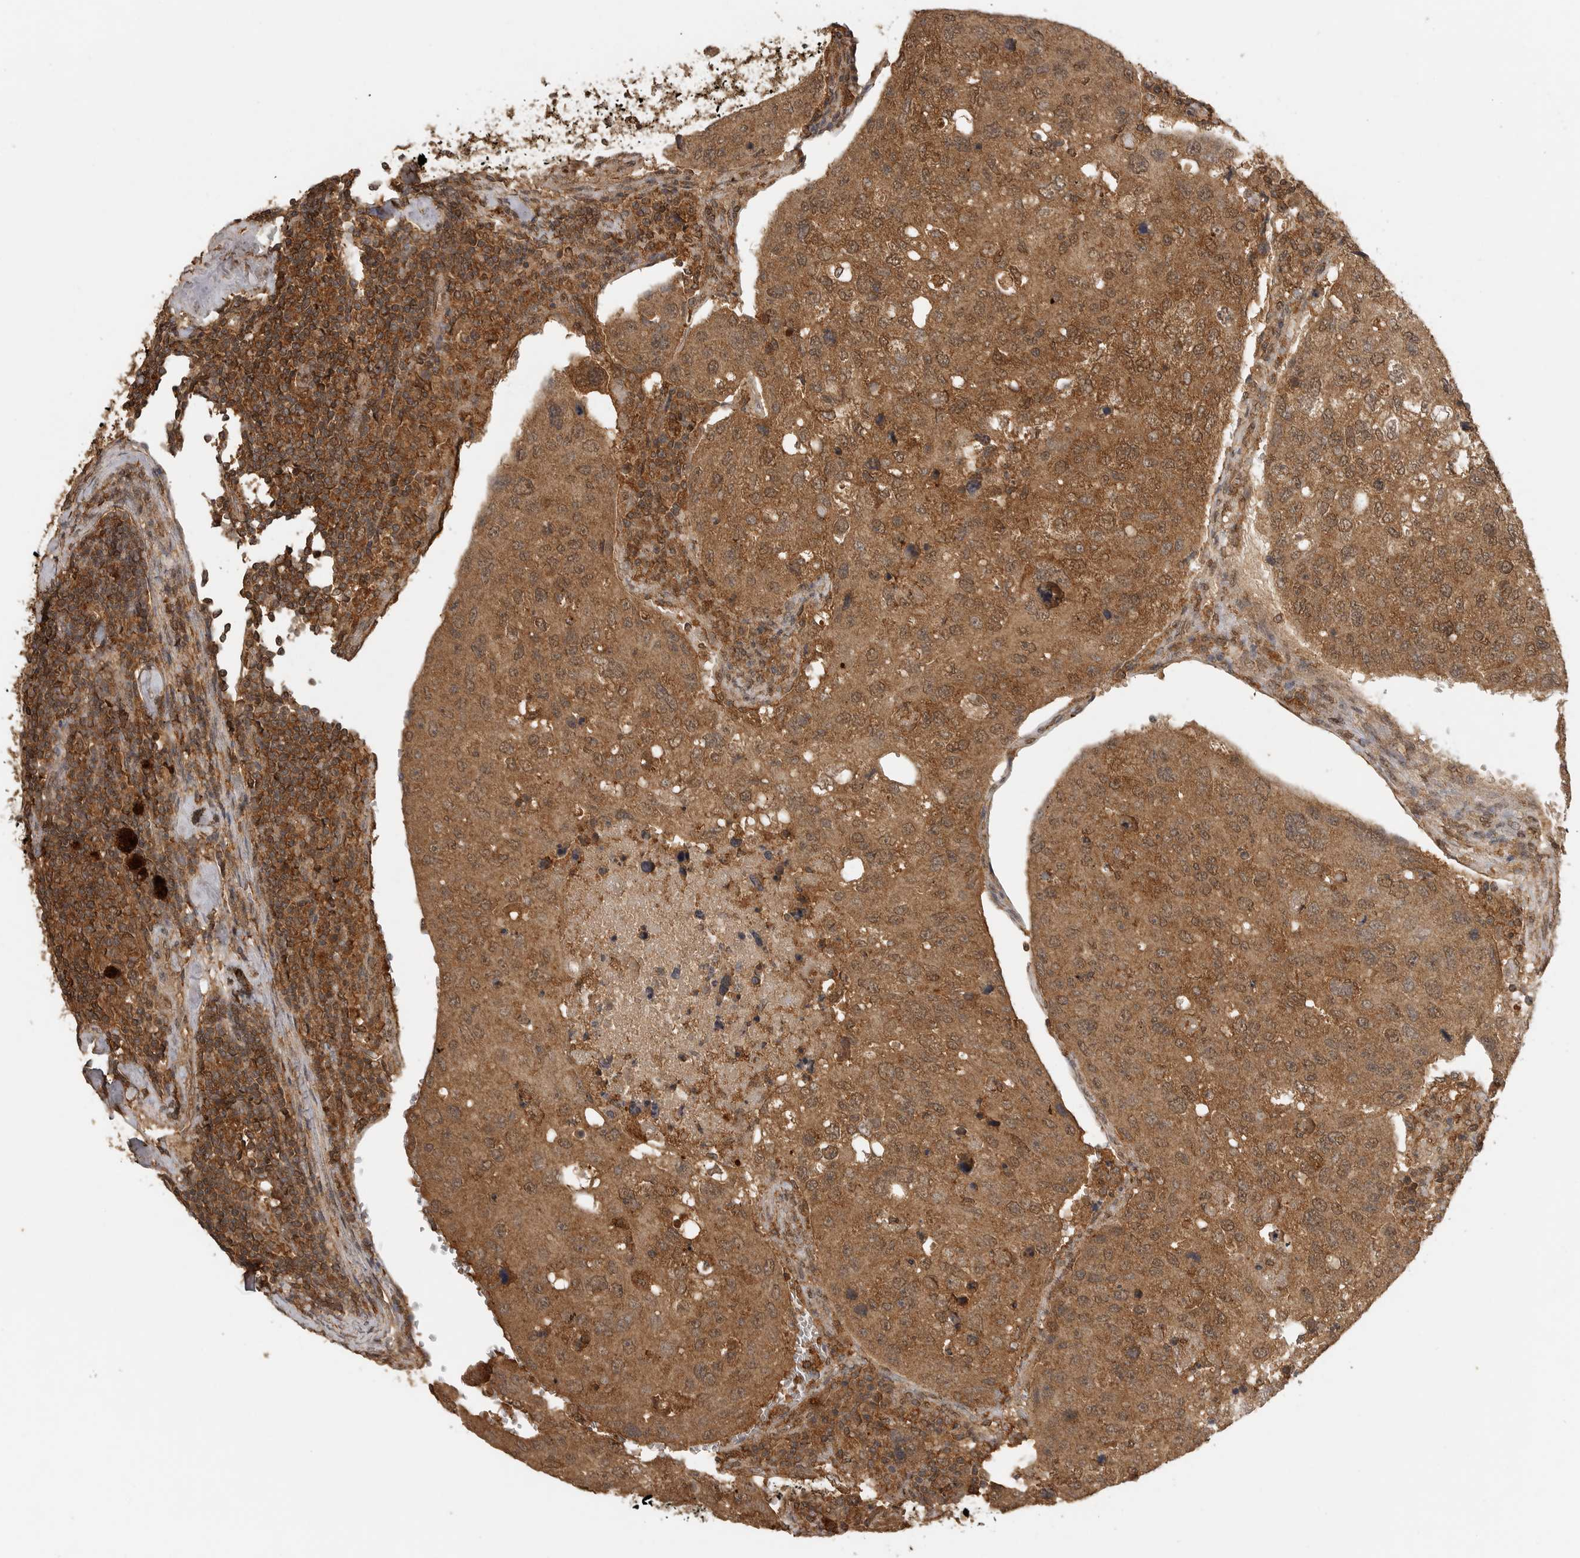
{"staining": {"intensity": "moderate", "quantity": ">75%", "location": "cytoplasmic/membranous,nuclear"}, "tissue": "urothelial cancer", "cell_type": "Tumor cells", "image_type": "cancer", "snomed": [{"axis": "morphology", "description": "Urothelial carcinoma, High grade"}, {"axis": "topography", "description": "Lymph node"}, {"axis": "topography", "description": "Urinary bladder"}], "caption": "Human high-grade urothelial carcinoma stained with a protein marker displays moderate staining in tumor cells.", "gene": "ICOSLG", "patient": {"sex": "male", "age": 51}}